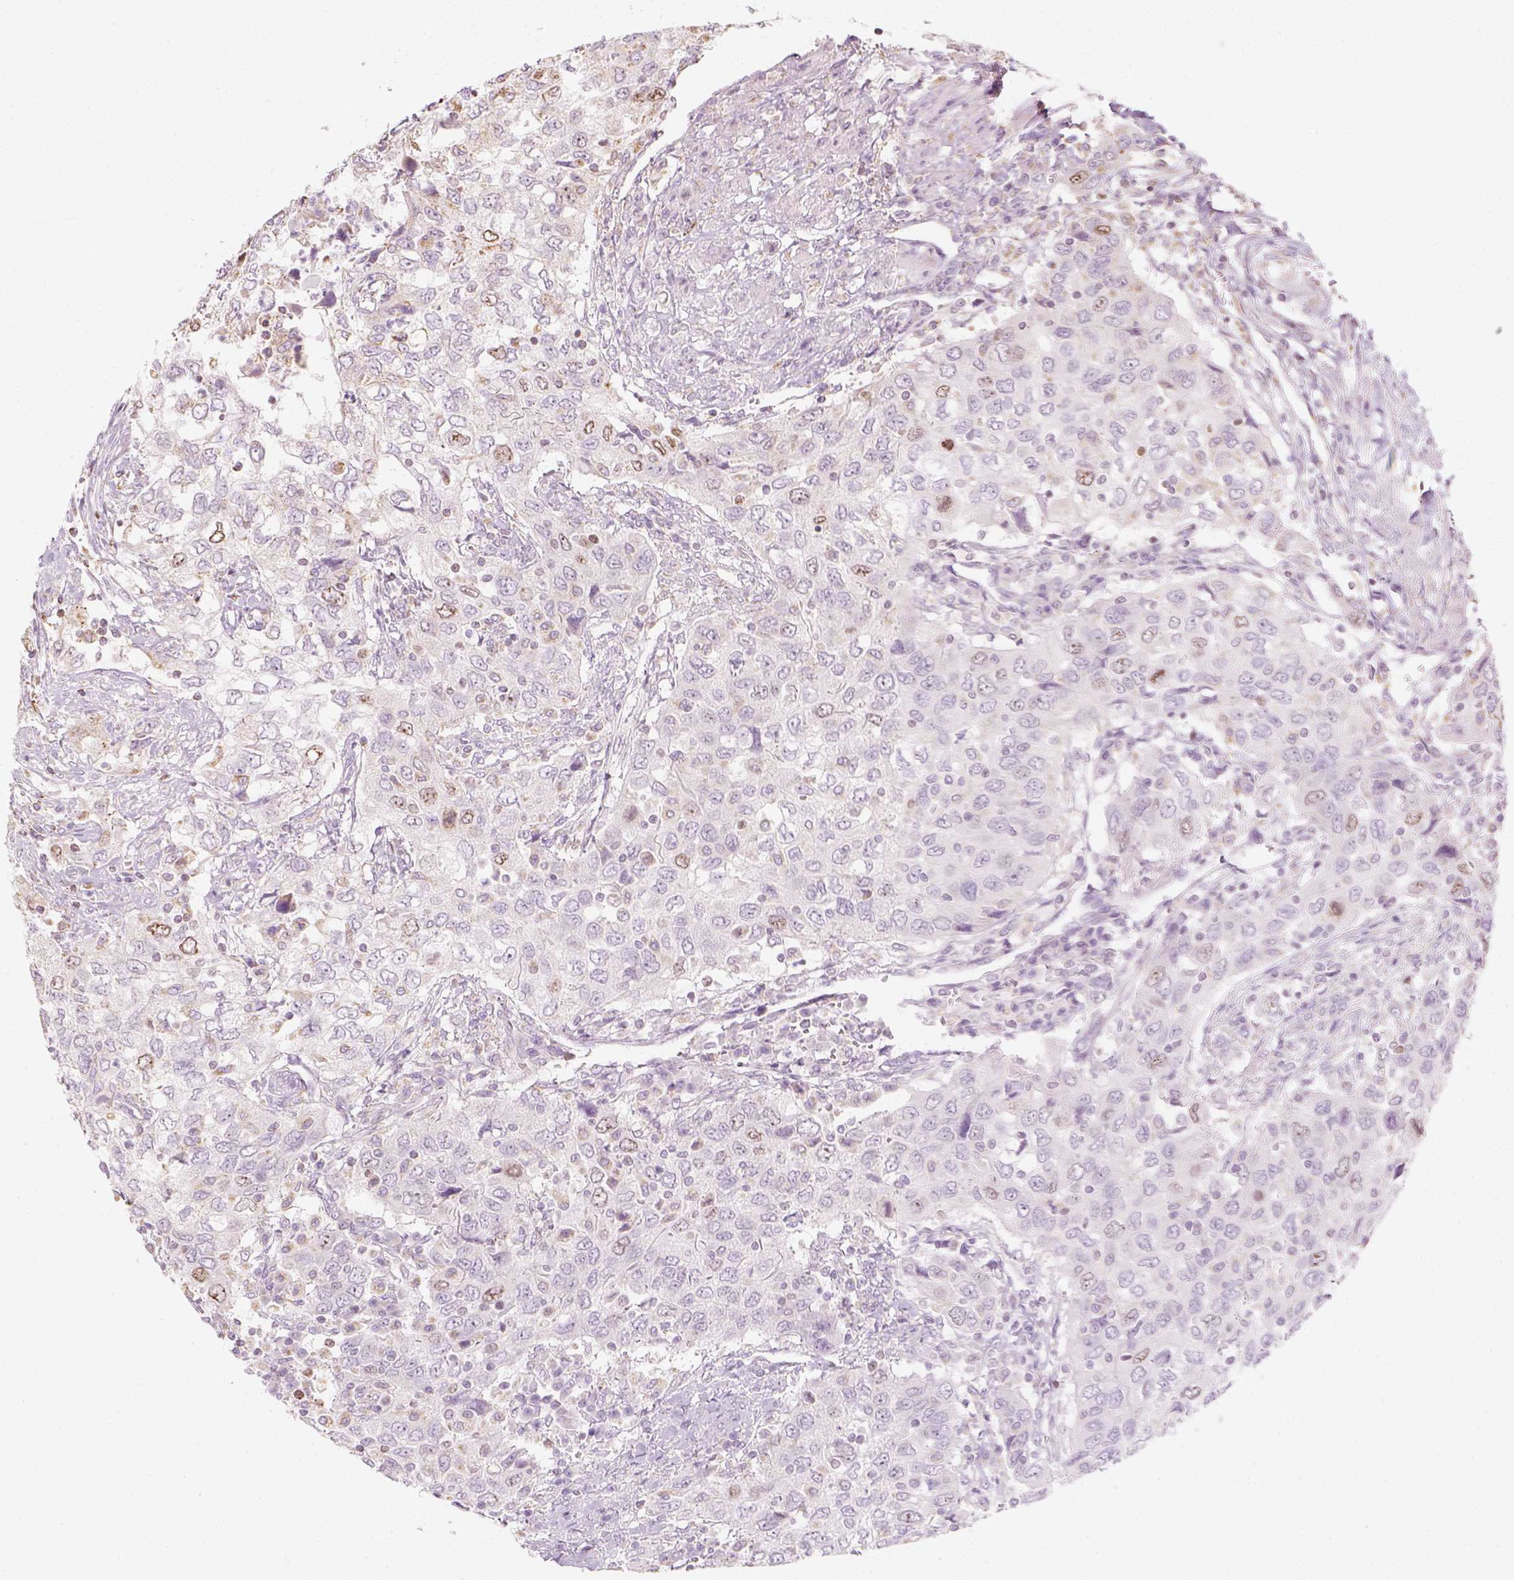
{"staining": {"intensity": "weak", "quantity": "<25%", "location": "cytoplasmic/membranous,nuclear"}, "tissue": "urothelial cancer", "cell_type": "Tumor cells", "image_type": "cancer", "snomed": [{"axis": "morphology", "description": "Urothelial carcinoma, High grade"}, {"axis": "topography", "description": "Urinary bladder"}], "caption": "Protein analysis of urothelial carcinoma (high-grade) shows no significant expression in tumor cells. (DAB immunohistochemistry (IHC) visualized using brightfield microscopy, high magnification).", "gene": "LCA5", "patient": {"sex": "male", "age": 76}}